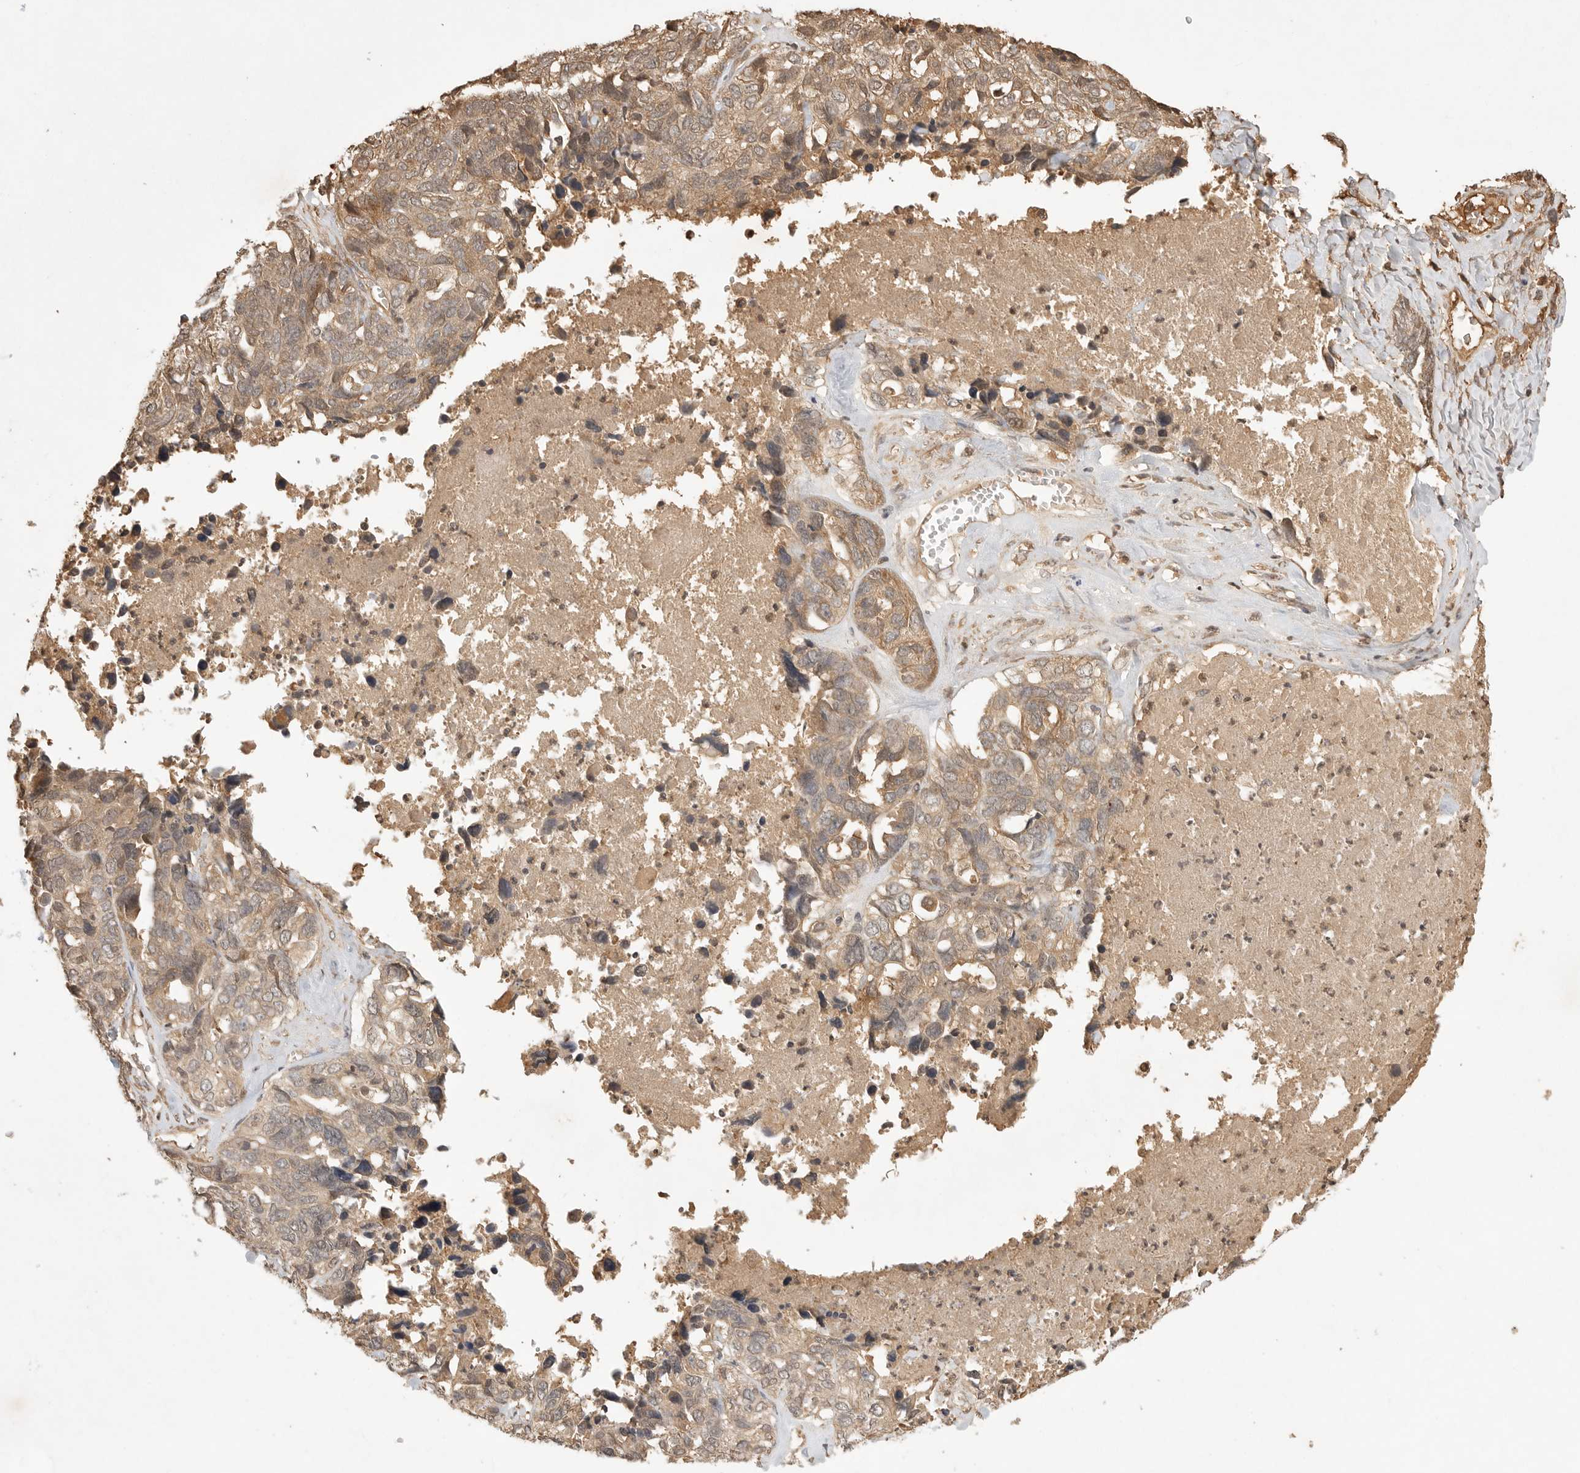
{"staining": {"intensity": "weak", "quantity": ">75%", "location": "cytoplasmic/membranous"}, "tissue": "ovarian cancer", "cell_type": "Tumor cells", "image_type": "cancer", "snomed": [{"axis": "morphology", "description": "Cystadenocarcinoma, serous, NOS"}, {"axis": "topography", "description": "Ovary"}], "caption": "Protein staining of serous cystadenocarcinoma (ovarian) tissue exhibits weak cytoplasmic/membranous positivity in about >75% of tumor cells.", "gene": "PRMT3", "patient": {"sex": "female", "age": 79}}